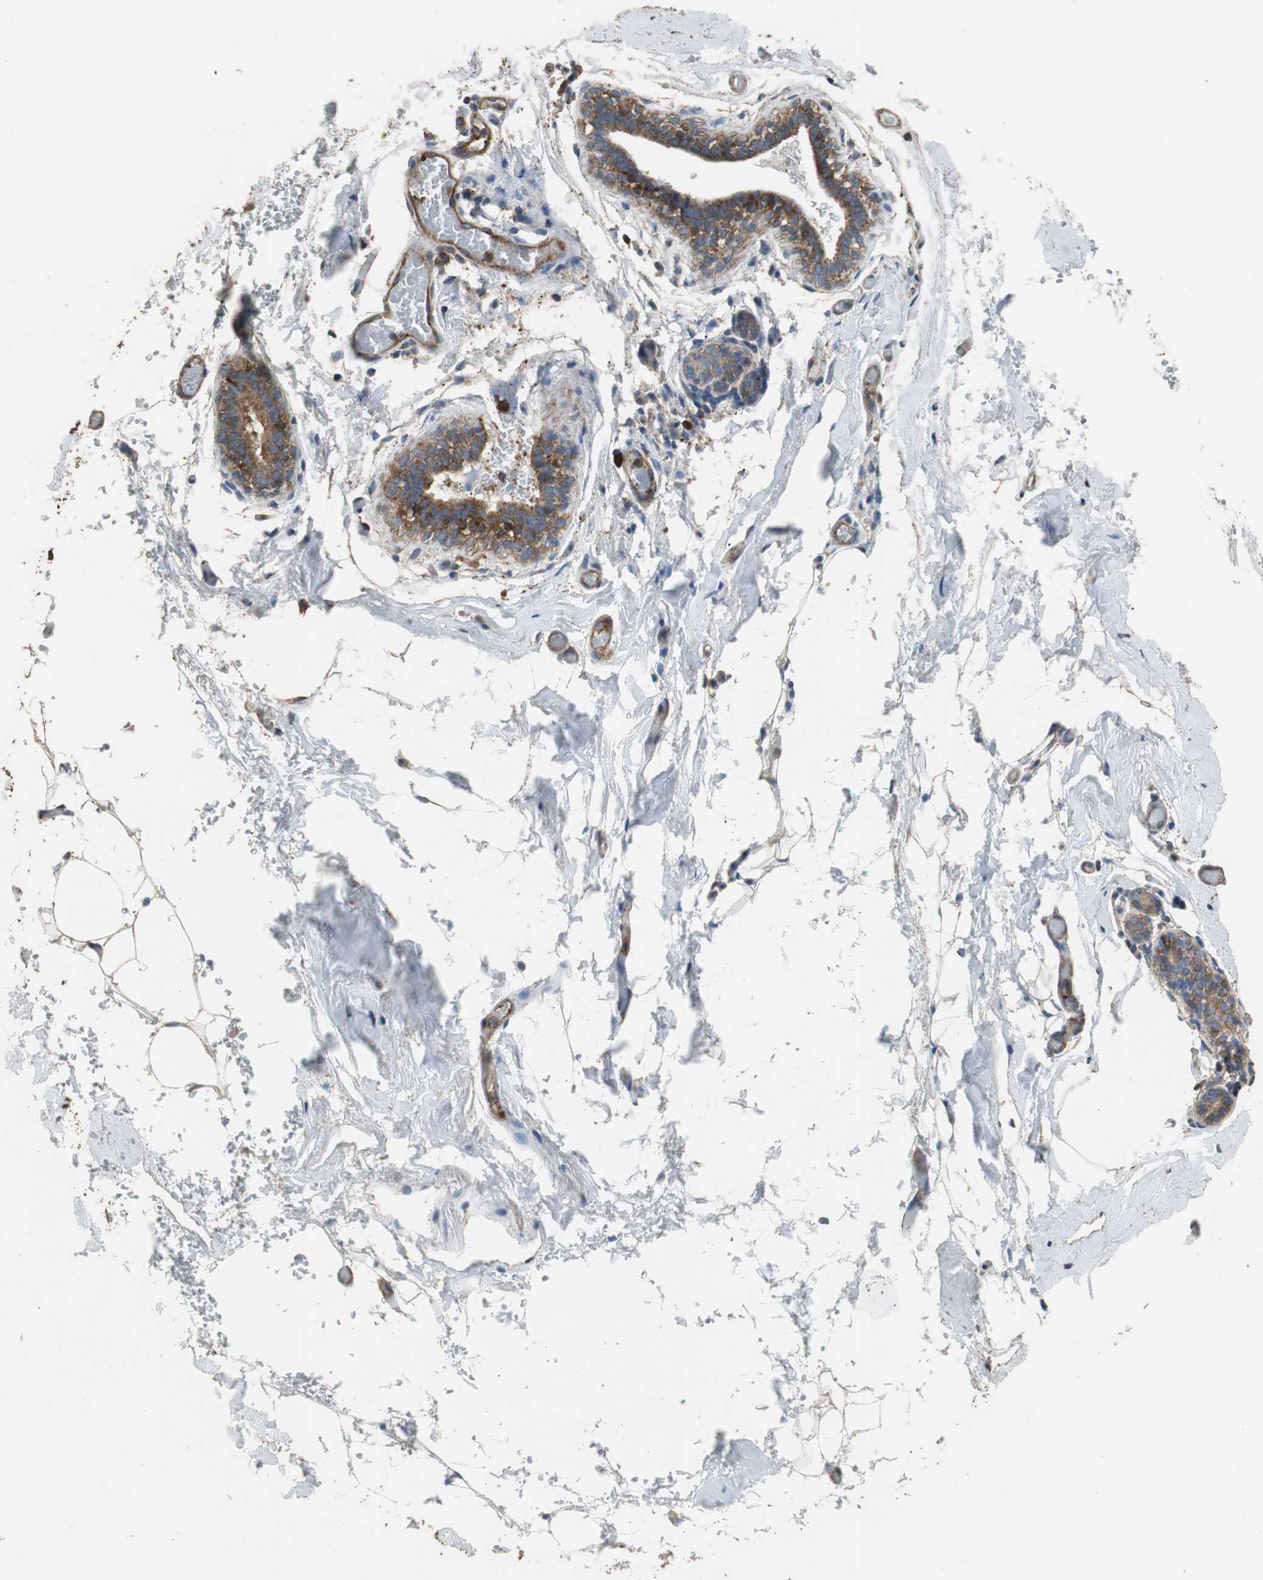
{"staining": {"intensity": "moderate", "quantity": "25%-75%", "location": "cytoplasmic/membranous"}, "tissue": "breast", "cell_type": "Adipocytes", "image_type": "normal", "snomed": [{"axis": "morphology", "description": "Normal tissue, NOS"}, {"axis": "topography", "description": "Breast"}, {"axis": "topography", "description": "Soft tissue"}], "caption": "The photomicrograph shows staining of benign breast, revealing moderate cytoplasmic/membranous protein positivity (brown color) within adipocytes.", "gene": "PRKRA", "patient": {"sex": "female", "age": 75}}